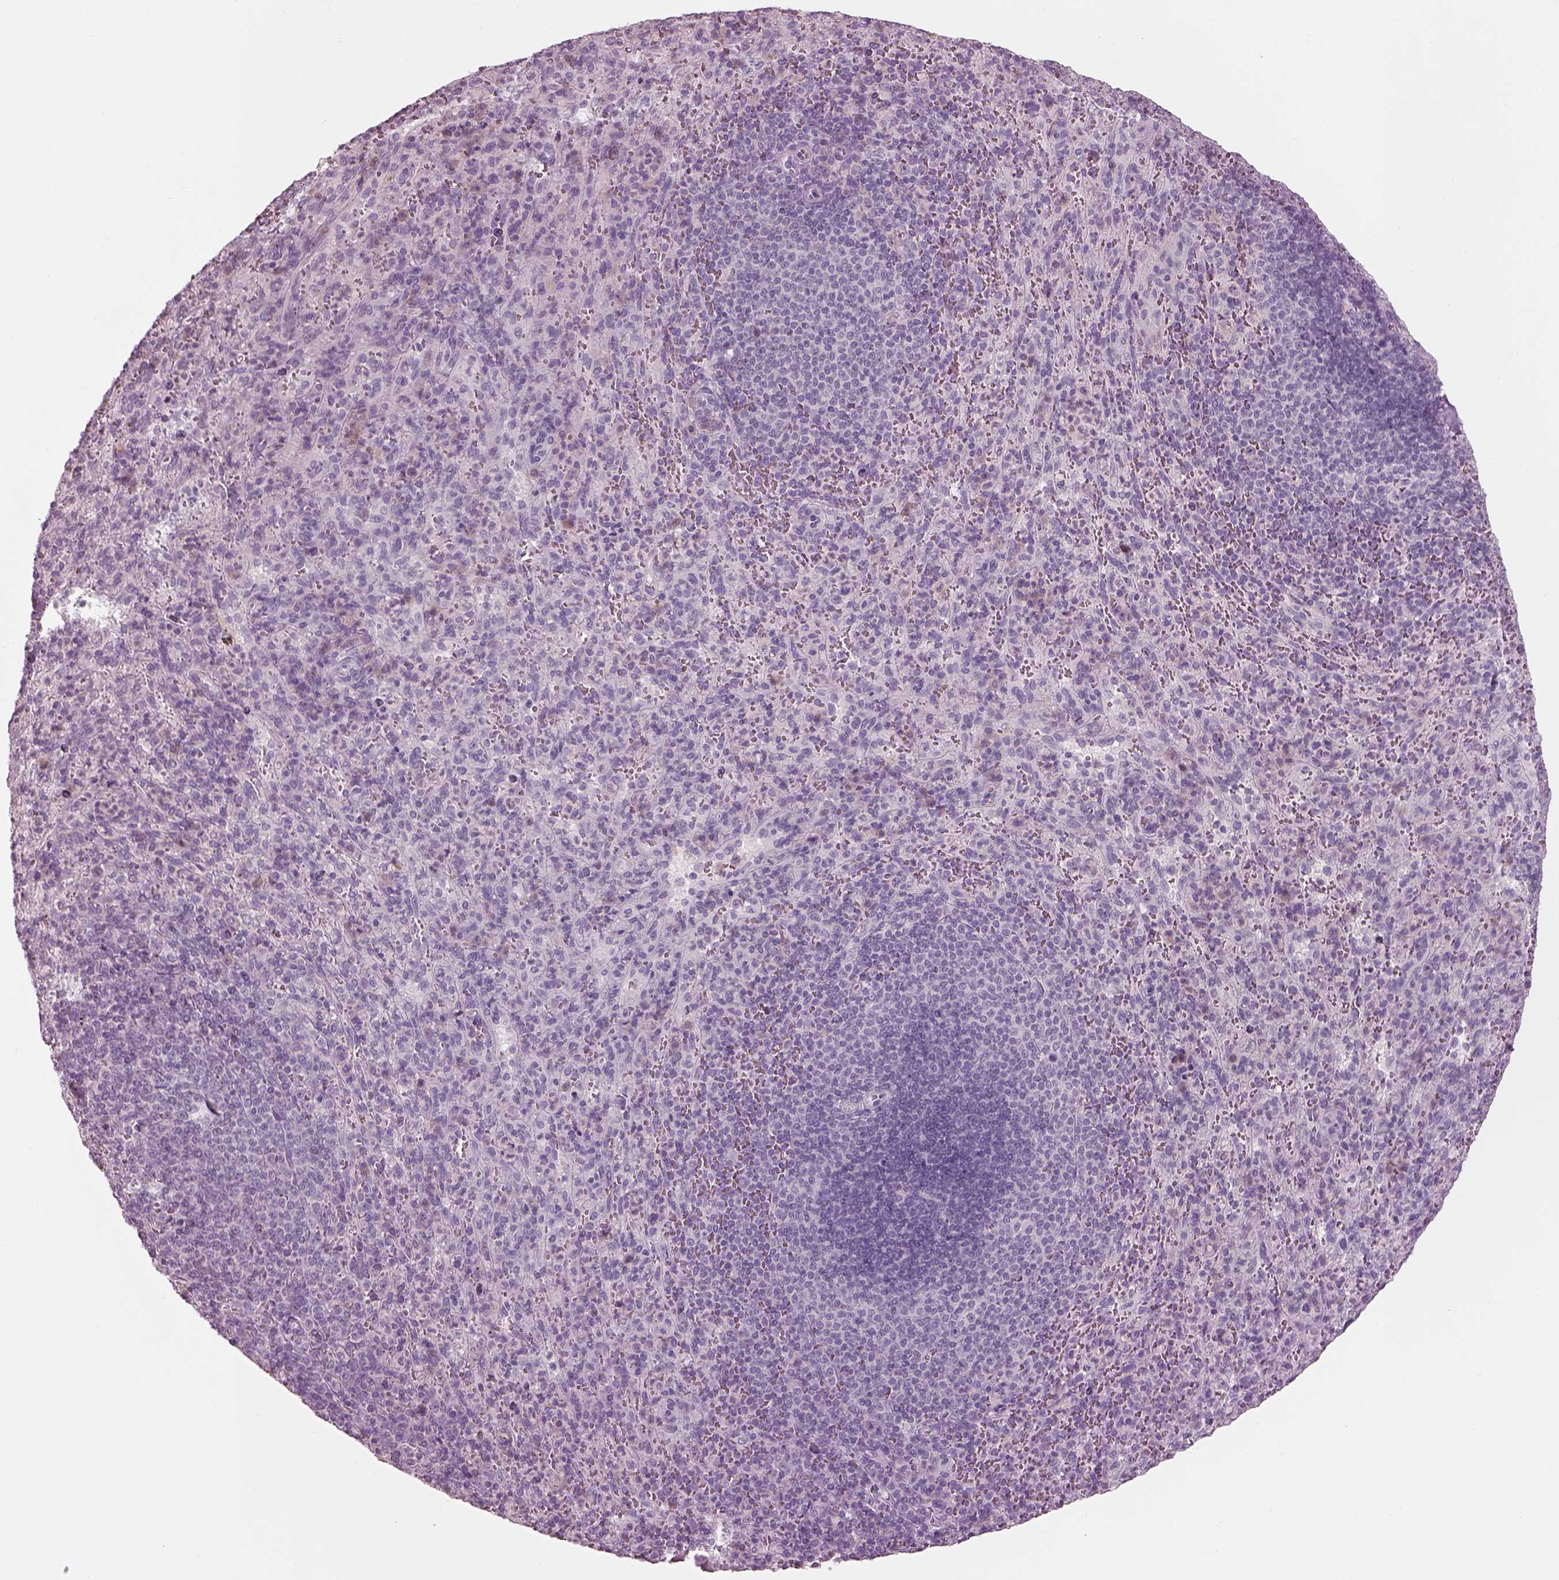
{"staining": {"intensity": "negative", "quantity": "none", "location": "none"}, "tissue": "spleen", "cell_type": "Cells in red pulp", "image_type": "normal", "snomed": [{"axis": "morphology", "description": "Normal tissue, NOS"}, {"axis": "topography", "description": "Spleen"}], "caption": "DAB immunohistochemical staining of benign spleen displays no significant staining in cells in red pulp.", "gene": "SLC27A2", "patient": {"sex": "male", "age": 57}}